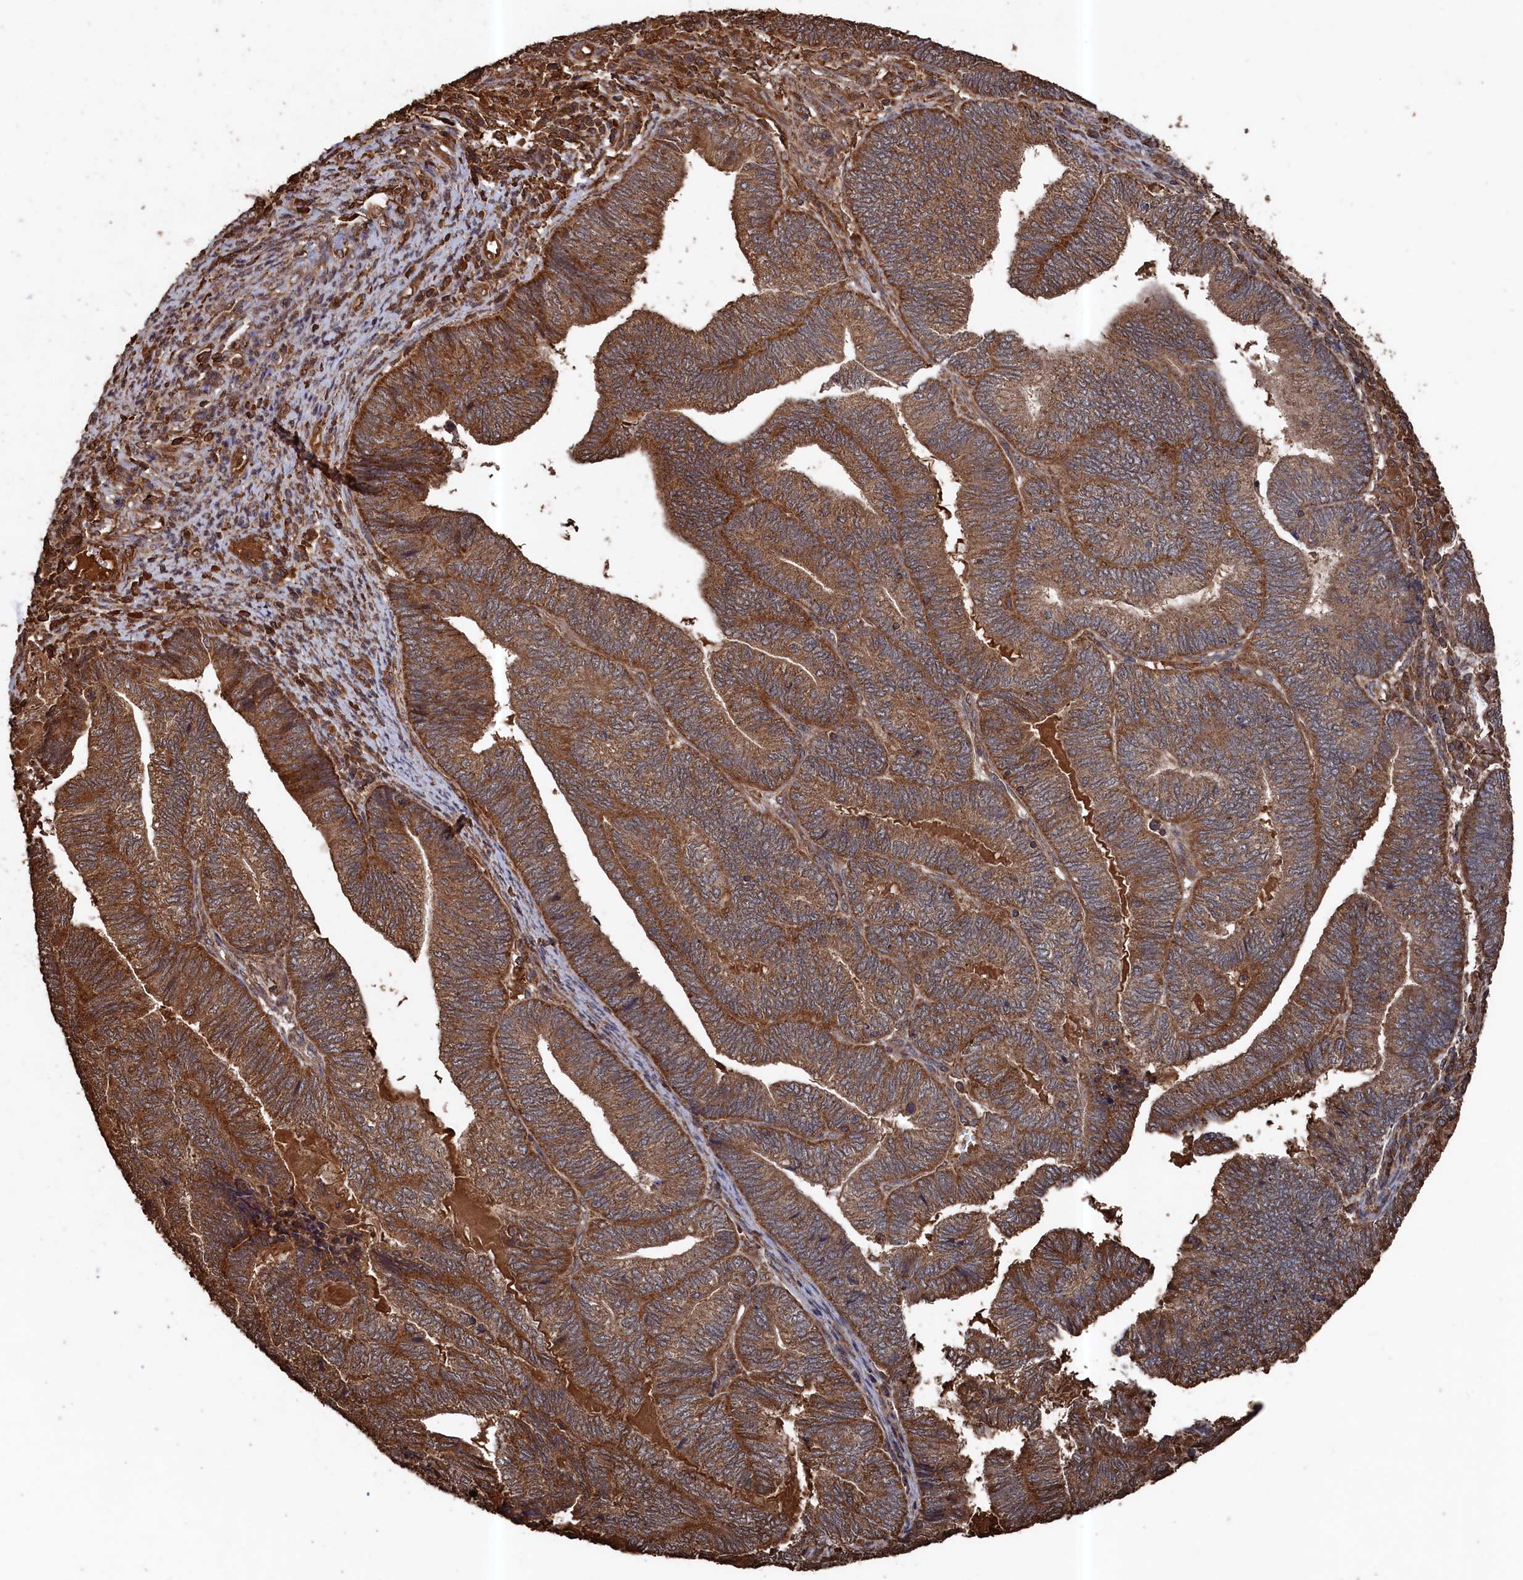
{"staining": {"intensity": "strong", "quantity": ">75%", "location": "cytoplasmic/membranous"}, "tissue": "endometrial cancer", "cell_type": "Tumor cells", "image_type": "cancer", "snomed": [{"axis": "morphology", "description": "Adenocarcinoma, NOS"}, {"axis": "topography", "description": "Uterus"}, {"axis": "topography", "description": "Endometrium"}], "caption": "Human endometrial cancer (adenocarcinoma) stained with a protein marker shows strong staining in tumor cells.", "gene": "SNX33", "patient": {"sex": "female", "age": 70}}